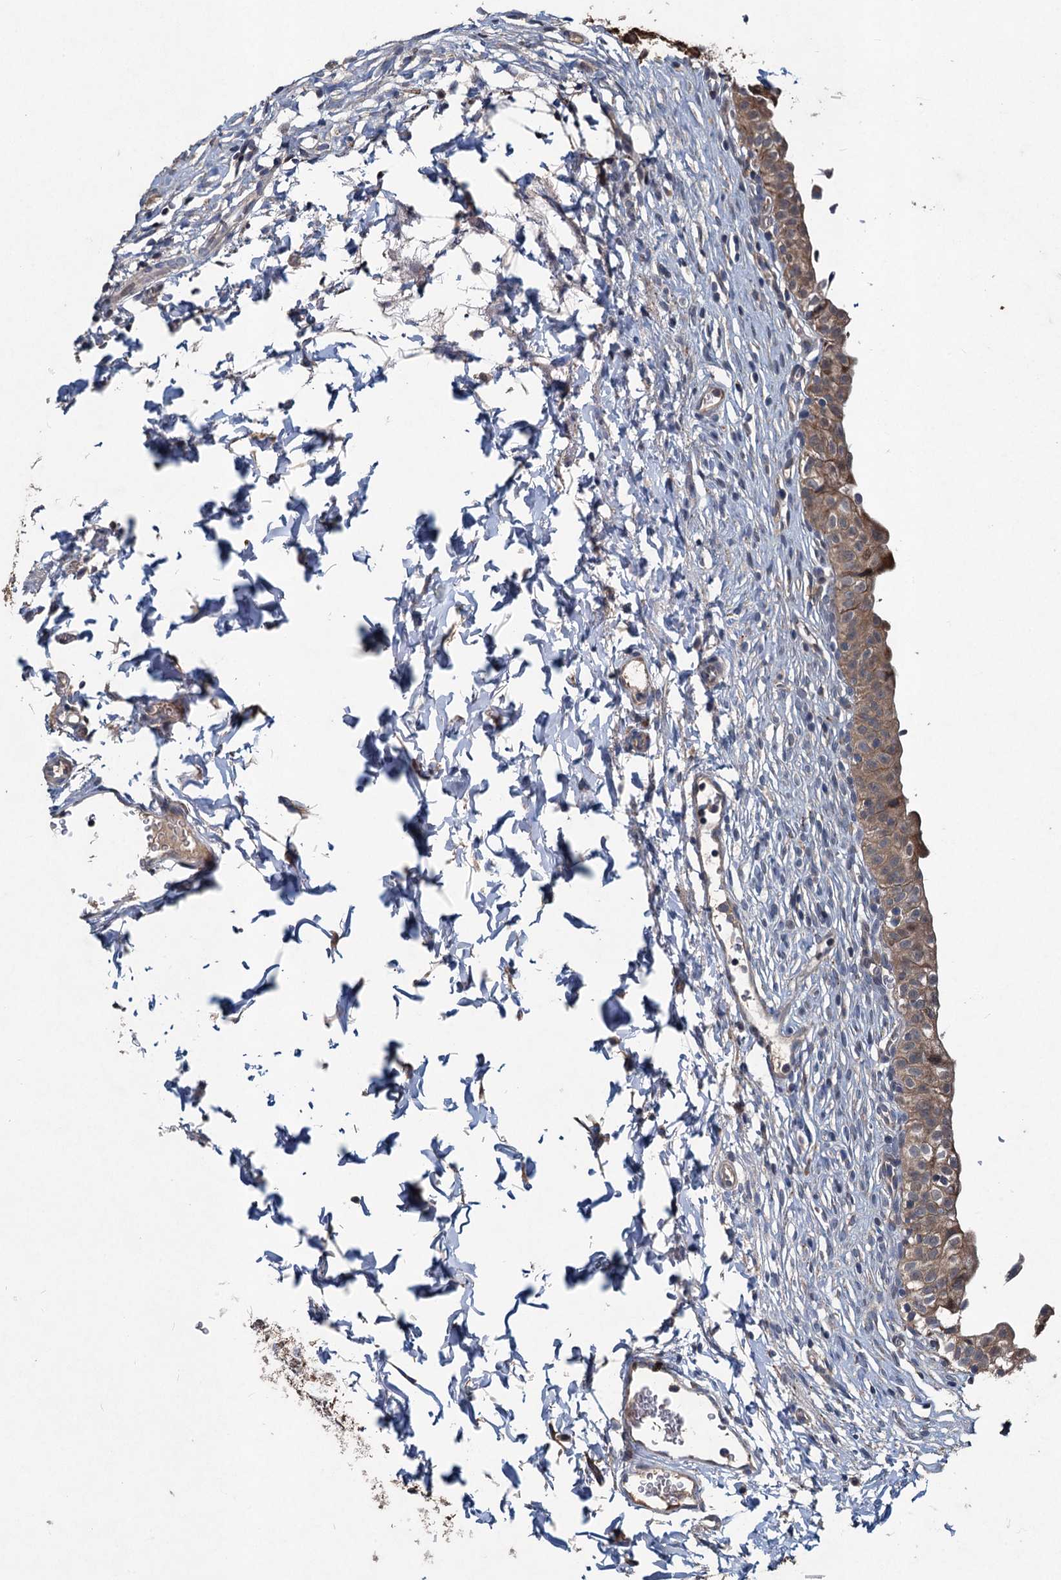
{"staining": {"intensity": "moderate", "quantity": ">75%", "location": "cytoplasmic/membranous"}, "tissue": "urinary bladder", "cell_type": "Urothelial cells", "image_type": "normal", "snomed": [{"axis": "morphology", "description": "Normal tissue, NOS"}, {"axis": "topography", "description": "Urinary bladder"}], "caption": "The immunohistochemical stain highlights moderate cytoplasmic/membranous positivity in urothelial cells of benign urinary bladder.", "gene": "OTUB1", "patient": {"sex": "male", "age": 55}}